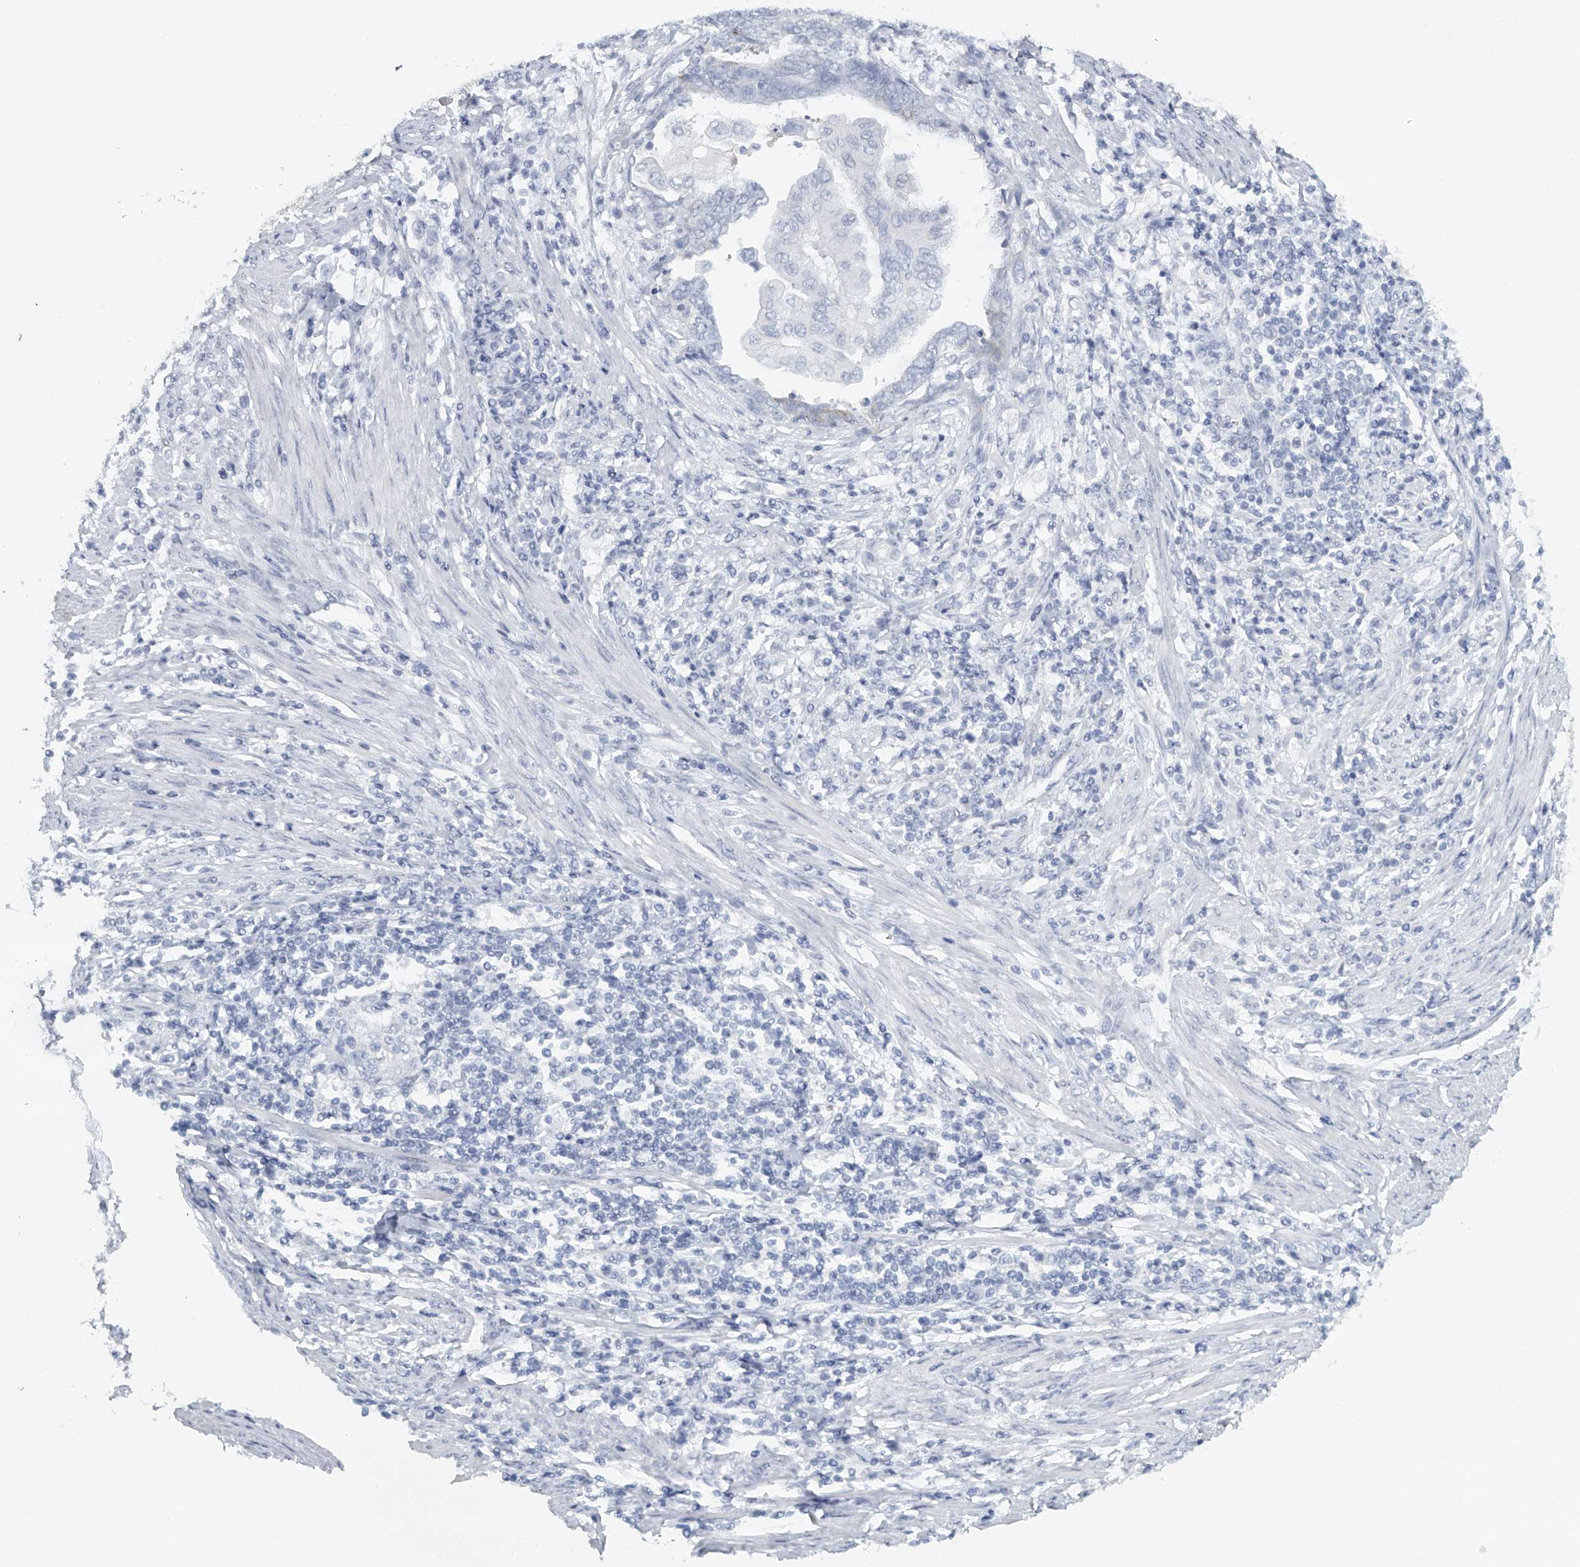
{"staining": {"intensity": "negative", "quantity": "none", "location": "none"}, "tissue": "endometrial cancer", "cell_type": "Tumor cells", "image_type": "cancer", "snomed": [{"axis": "morphology", "description": "Adenocarcinoma, NOS"}, {"axis": "topography", "description": "Uterus"}, {"axis": "topography", "description": "Endometrium"}], "caption": "Tumor cells show no significant expression in endometrial adenocarcinoma.", "gene": "FAT2", "patient": {"sex": "female", "age": 70}}